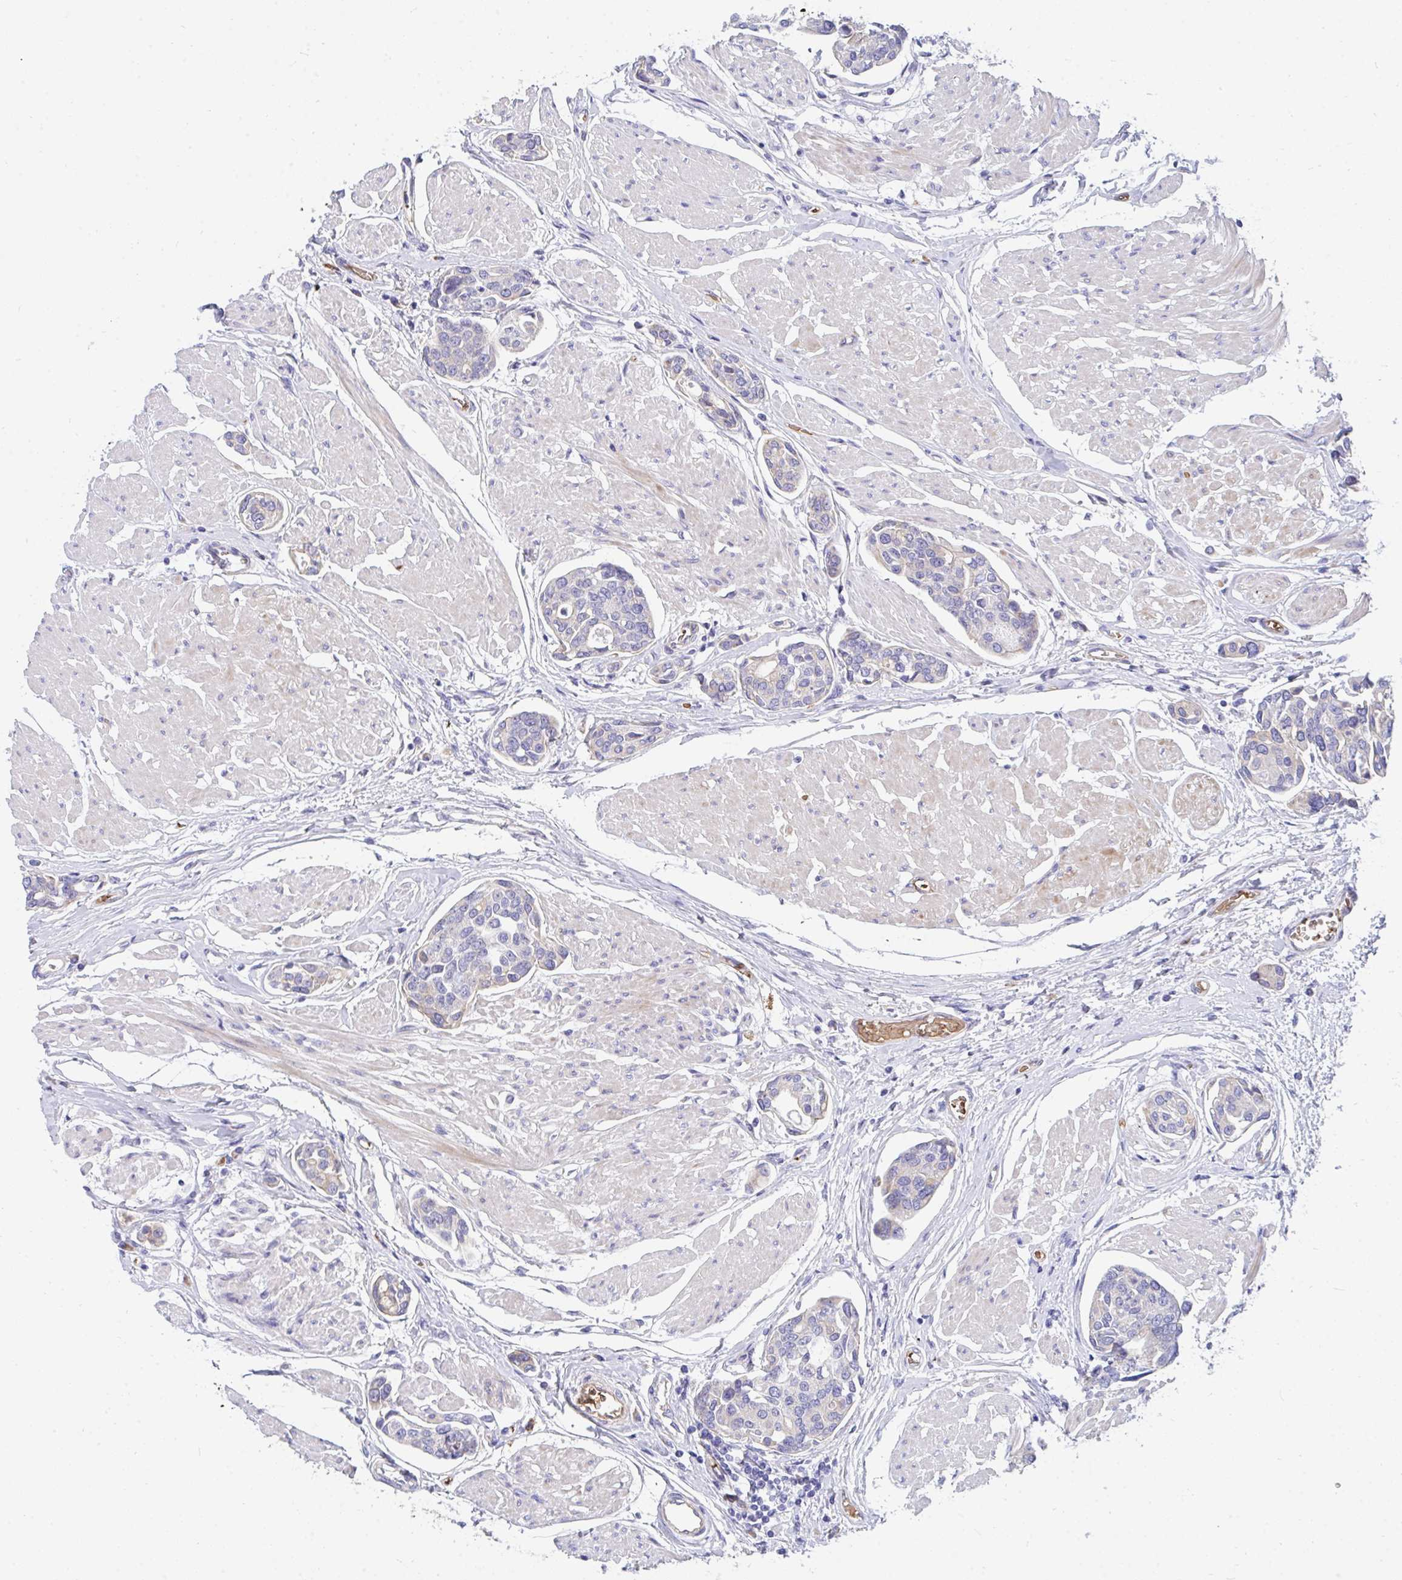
{"staining": {"intensity": "negative", "quantity": "none", "location": "none"}, "tissue": "urothelial cancer", "cell_type": "Tumor cells", "image_type": "cancer", "snomed": [{"axis": "morphology", "description": "Urothelial carcinoma, High grade"}, {"axis": "topography", "description": "Urinary bladder"}], "caption": "Image shows no significant protein expression in tumor cells of urothelial carcinoma (high-grade).", "gene": "MROH2B", "patient": {"sex": "male", "age": 78}}